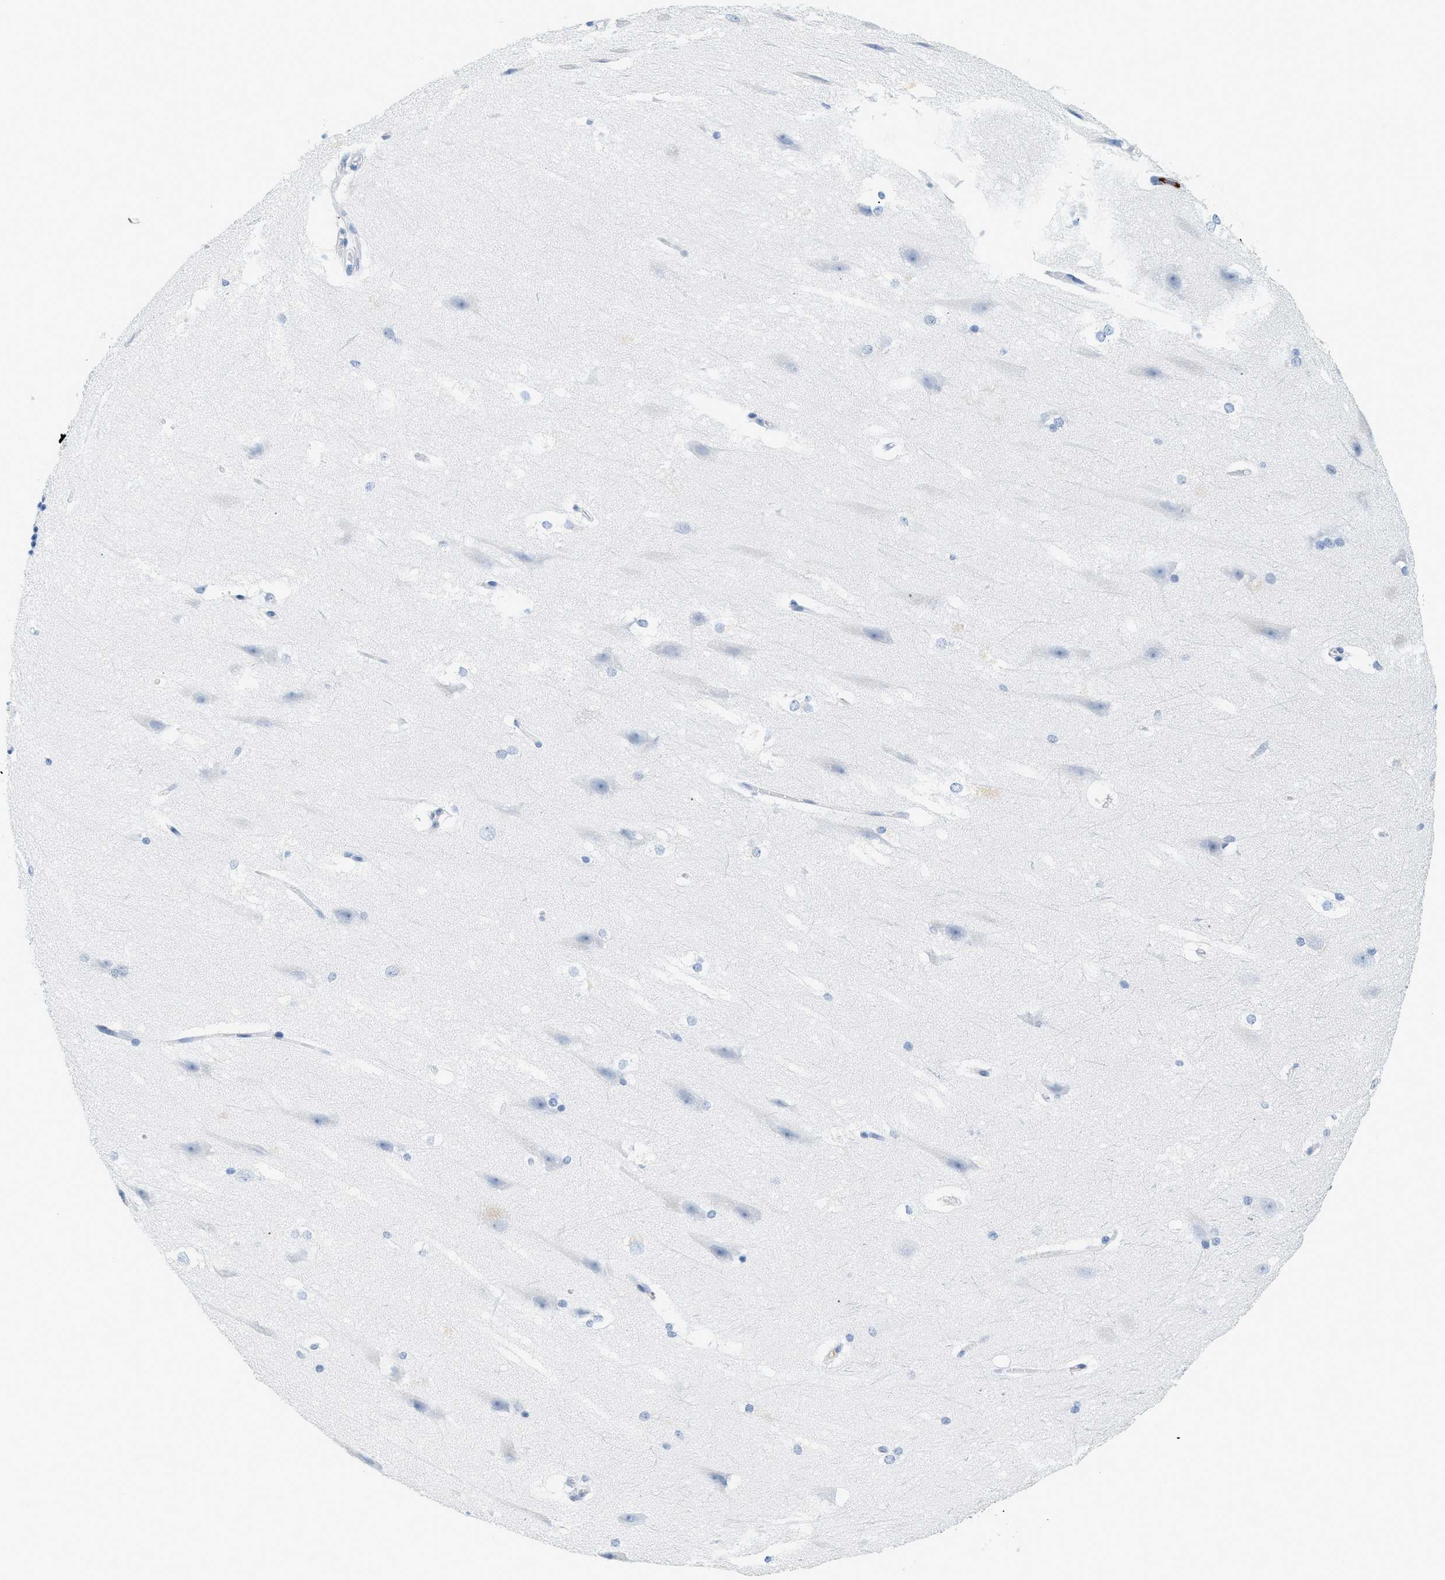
{"staining": {"intensity": "negative", "quantity": "none", "location": "none"}, "tissue": "hippocampus", "cell_type": "Glial cells", "image_type": "normal", "snomed": [{"axis": "morphology", "description": "Normal tissue, NOS"}, {"axis": "topography", "description": "Hippocampus"}], "caption": "Immunohistochemistry (IHC) micrograph of benign hippocampus stained for a protein (brown), which shows no expression in glial cells. (DAB IHC, high magnification).", "gene": "LCN2", "patient": {"sex": "female", "age": 19}}